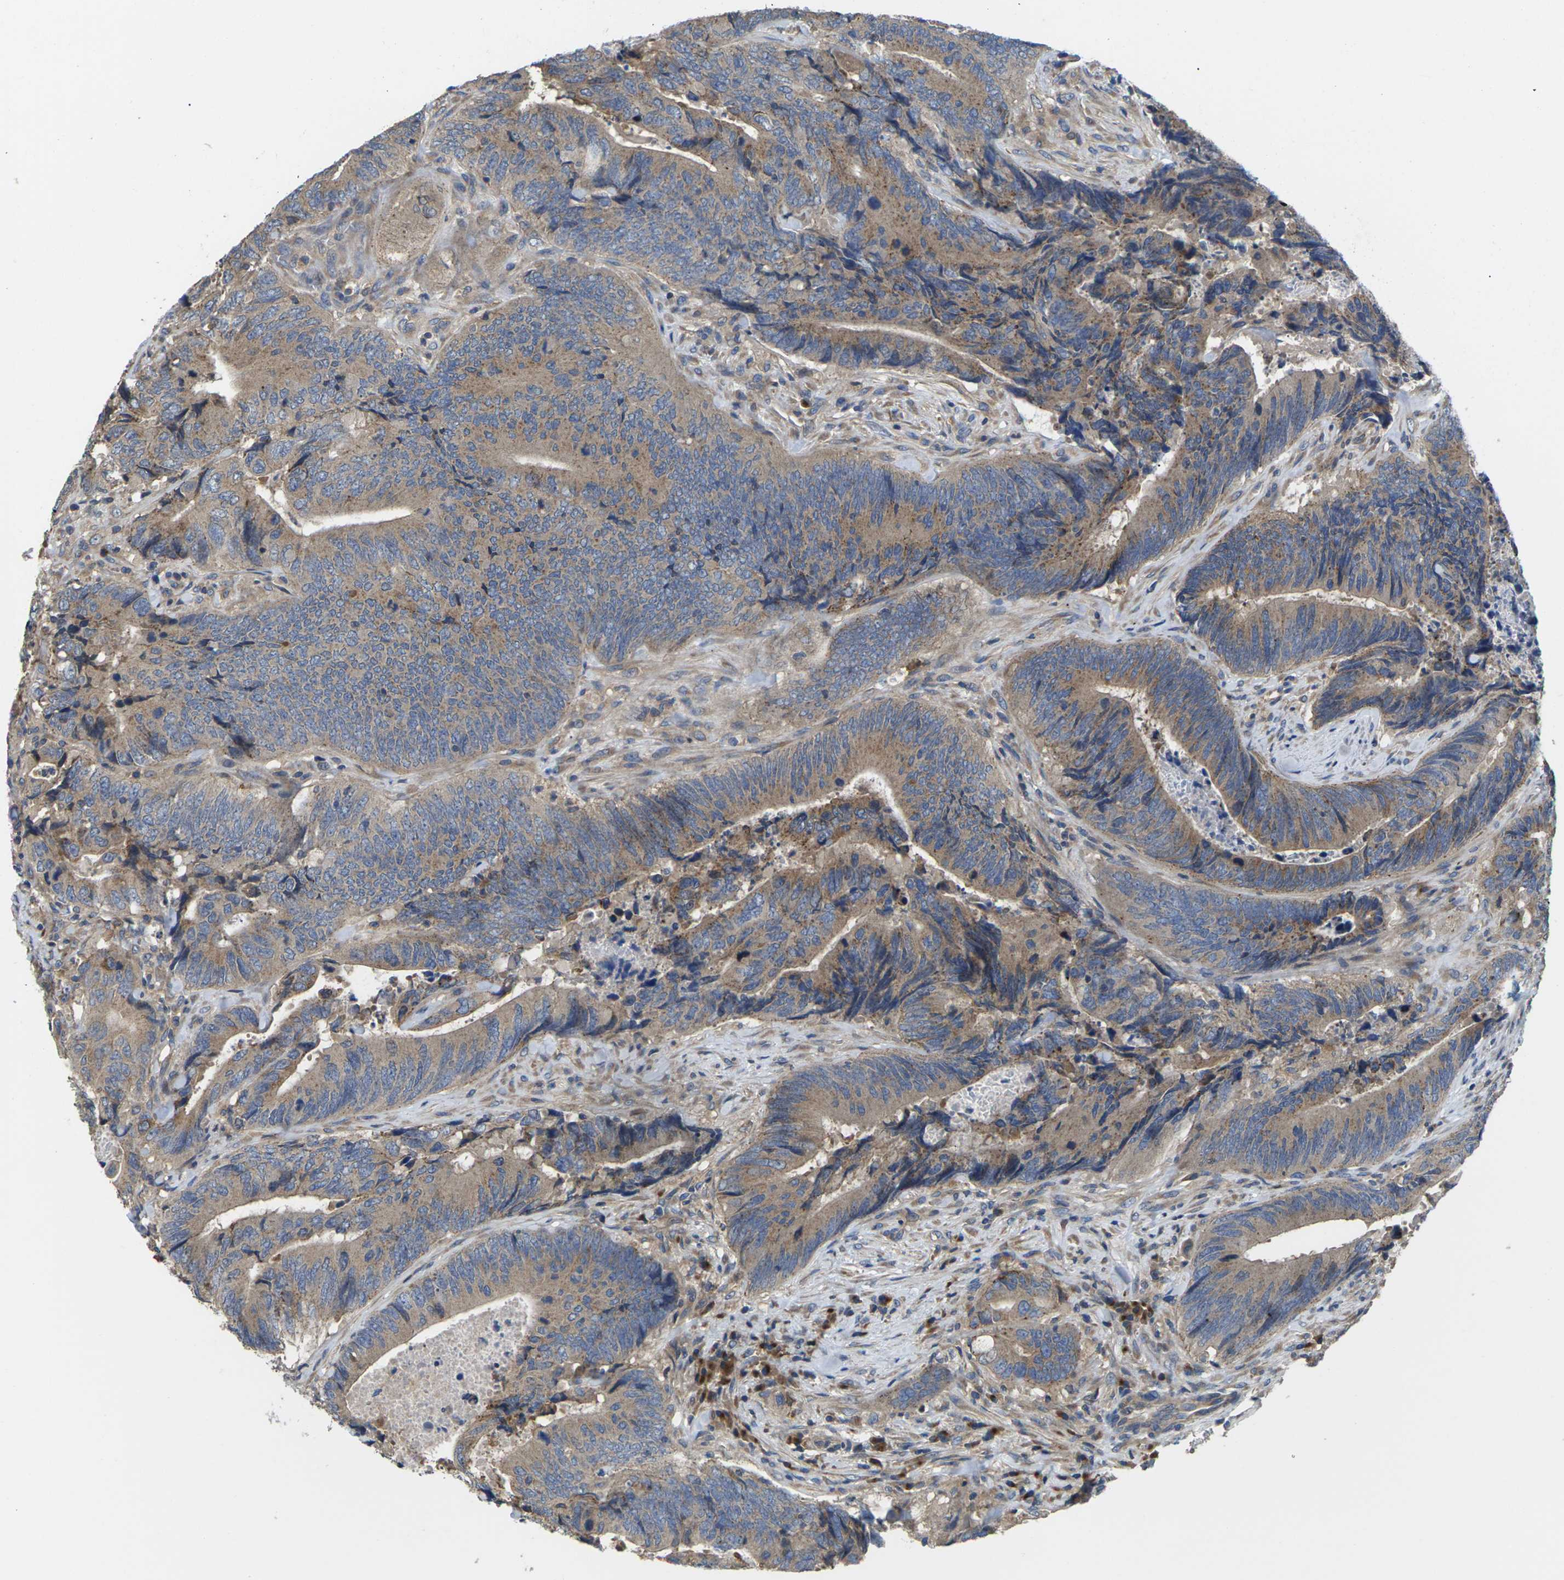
{"staining": {"intensity": "moderate", "quantity": ">75%", "location": "cytoplasmic/membranous"}, "tissue": "colorectal cancer", "cell_type": "Tumor cells", "image_type": "cancer", "snomed": [{"axis": "morphology", "description": "Normal tissue, NOS"}, {"axis": "morphology", "description": "Adenocarcinoma, NOS"}, {"axis": "topography", "description": "Colon"}], "caption": "Protein staining reveals moderate cytoplasmic/membranous staining in about >75% of tumor cells in colorectal adenocarcinoma.", "gene": "TMCC2", "patient": {"sex": "male", "age": 56}}